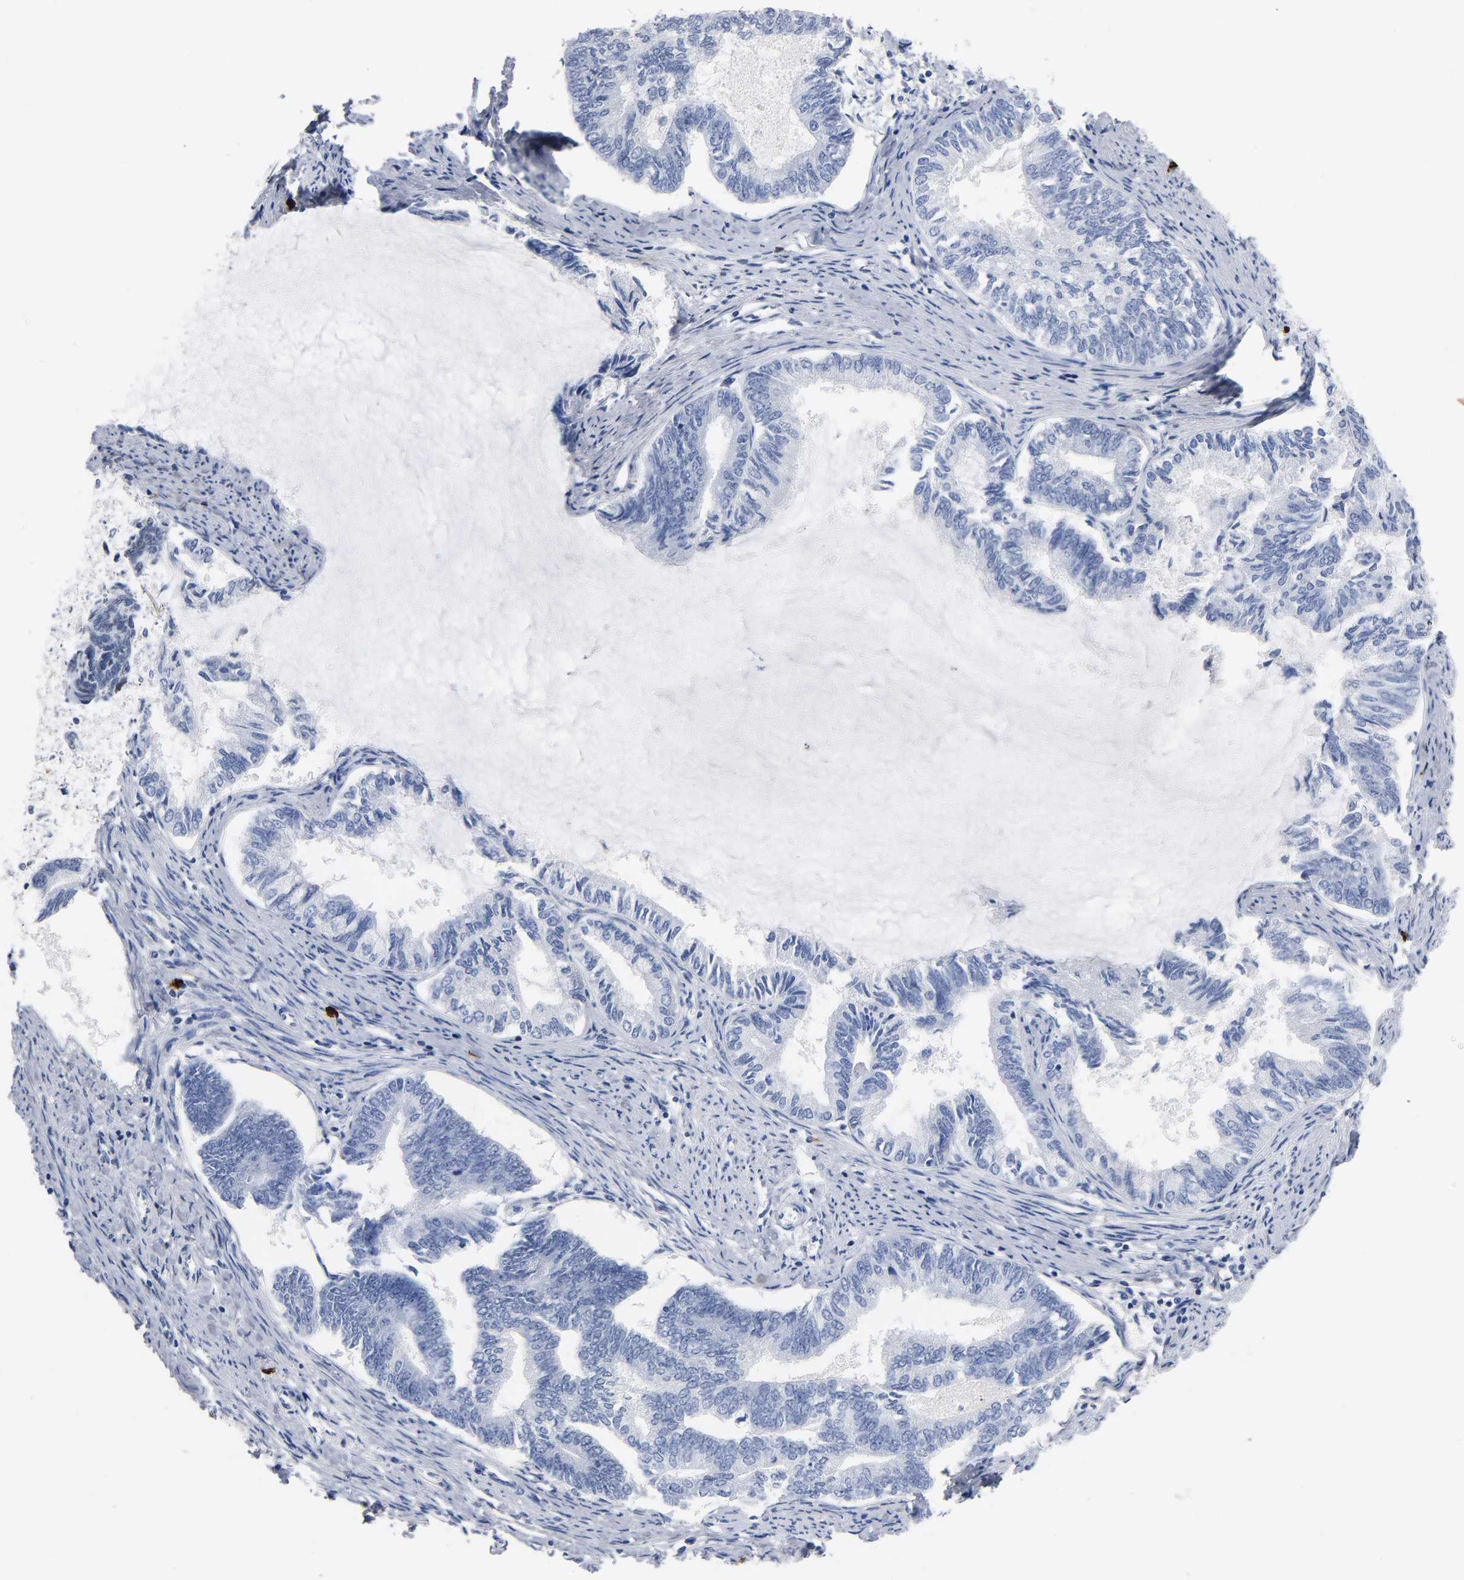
{"staining": {"intensity": "negative", "quantity": "none", "location": "none"}, "tissue": "endometrial cancer", "cell_type": "Tumor cells", "image_type": "cancer", "snomed": [{"axis": "morphology", "description": "Adenocarcinoma, NOS"}, {"axis": "topography", "description": "Endometrium"}], "caption": "This is an immunohistochemistry histopathology image of human endometrial cancer. There is no staining in tumor cells.", "gene": "NAB2", "patient": {"sex": "female", "age": 86}}